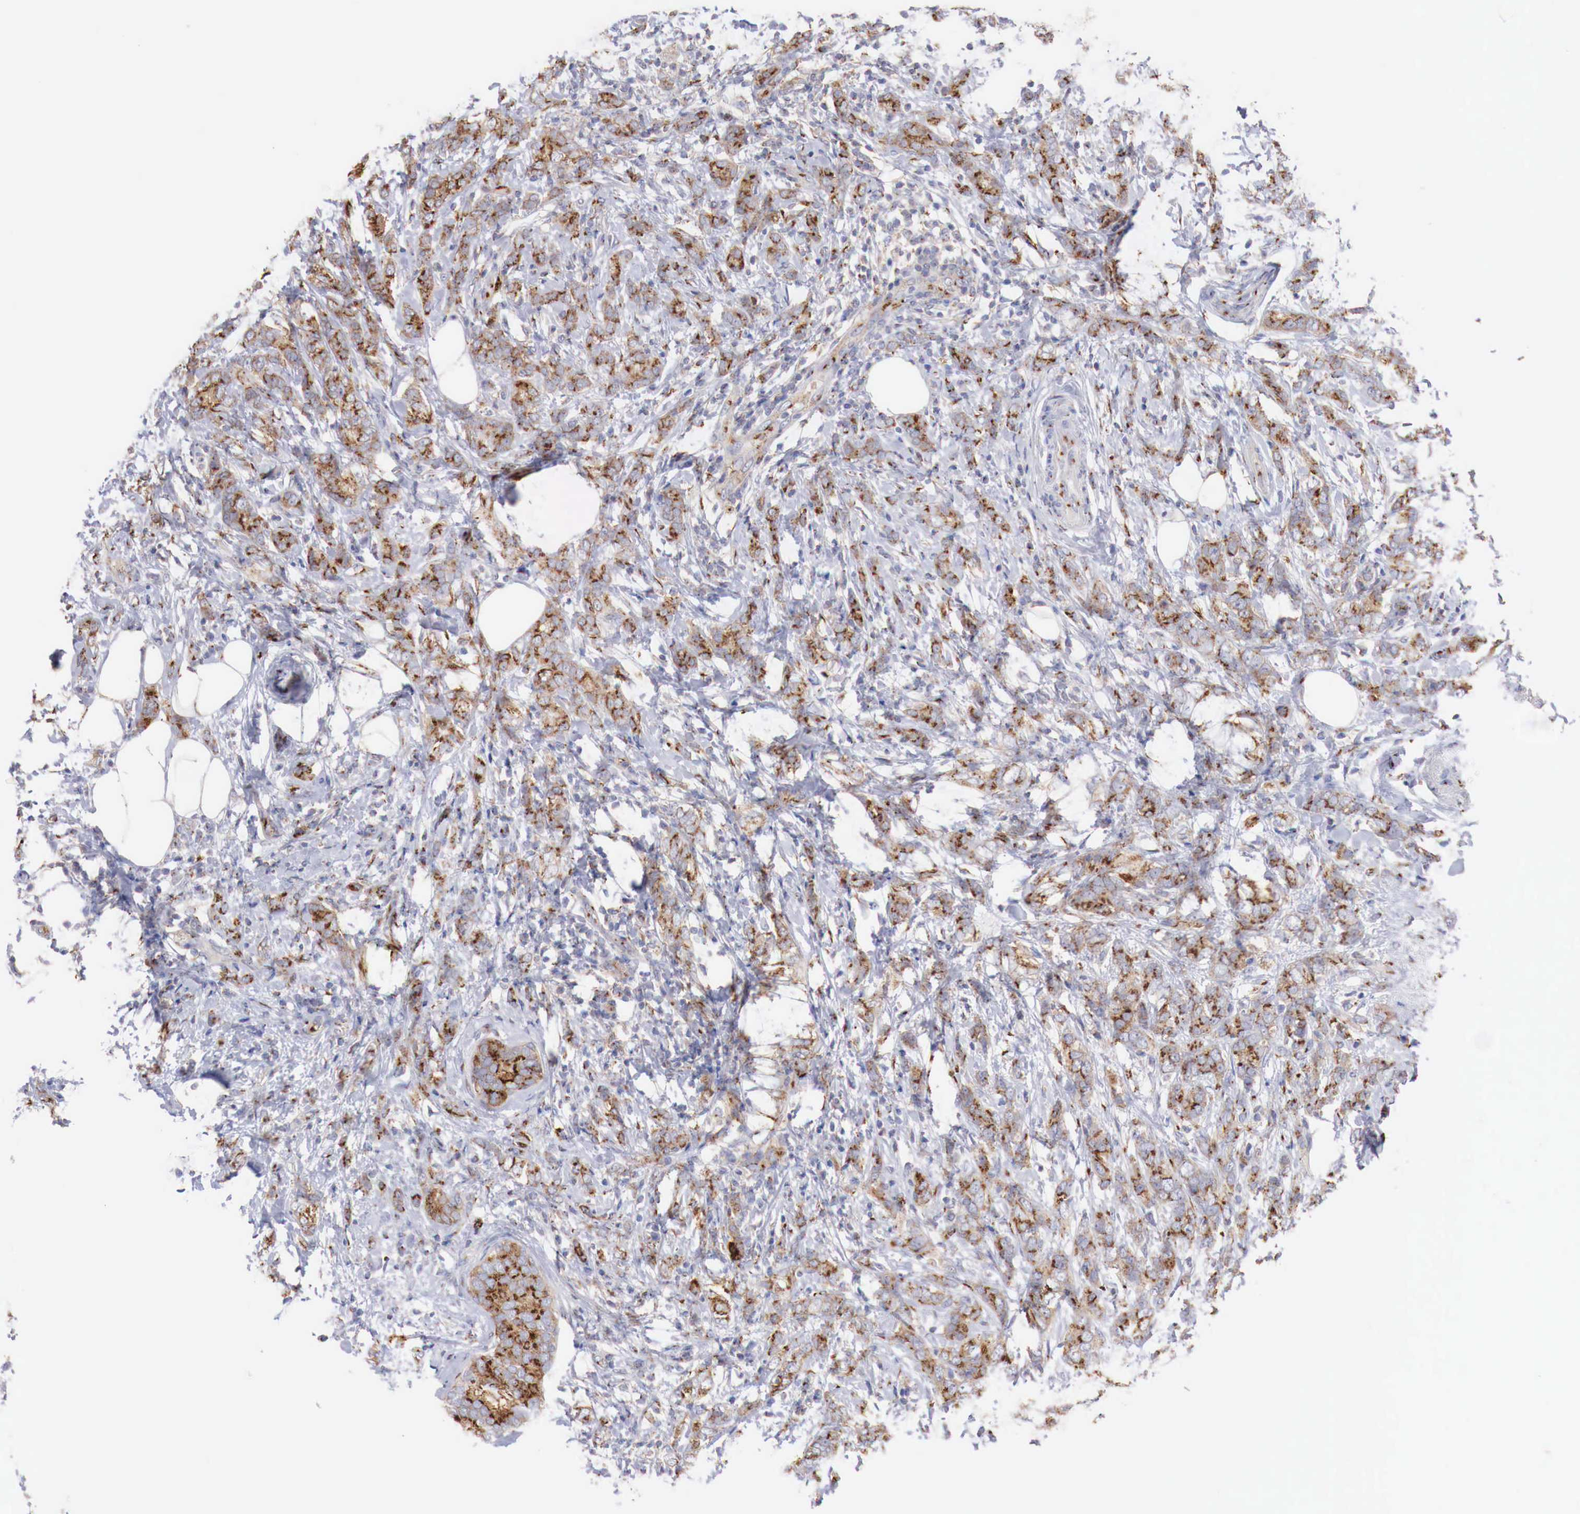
{"staining": {"intensity": "moderate", "quantity": ">75%", "location": "cytoplasmic/membranous"}, "tissue": "breast cancer", "cell_type": "Tumor cells", "image_type": "cancer", "snomed": [{"axis": "morphology", "description": "Duct carcinoma"}, {"axis": "topography", "description": "Breast"}], "caption": "An image of human breast invasive ductal carcinoma stained for a protein reveals moderate cytoplasmic/membranous brown staining in tumor cells. Immunohistochemistry (ihc) stains the protein of interest in brown and the nuclei are stained blue.", "gene": "SYAP1", "patient": {"sex": "female", "age": 53}}